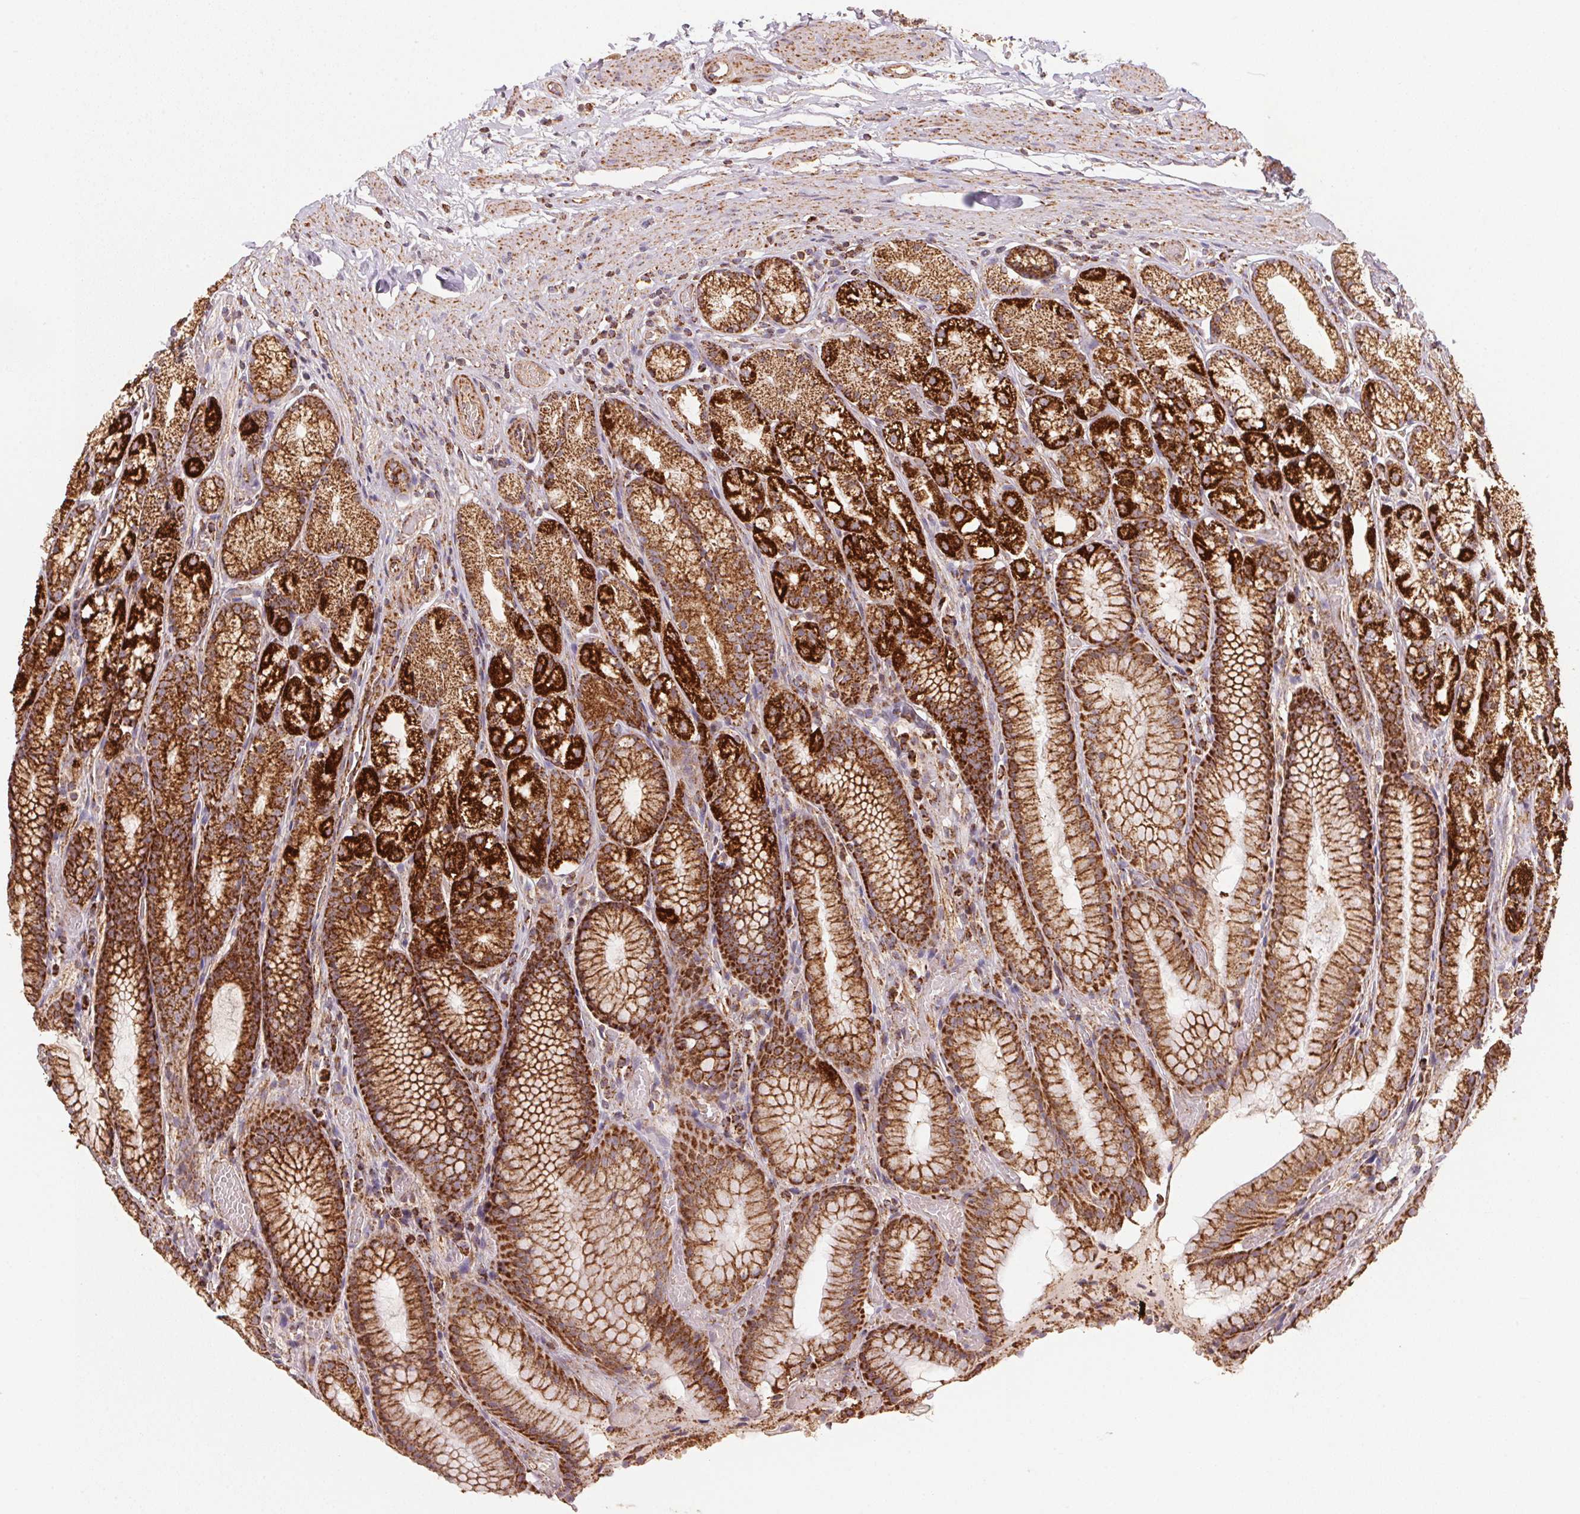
{"staining": {"intensity": "strong", "quantity": ">75%", "location": "cytoplasmic/membranous"}, "tissue": "stomach", "cell_type": "Glandular cells", "image_type": "normal", "snomed": [{"axis": "morphology", "description": "Normal tissue, NOS"}, {"axis": "topography", "description": "Stomach"}], "caption": "Normal stomach was stained to show a protein in brown. There is high levels of strong cytoplasmic/membranous expression in approximately >75% of glandular cells.", "gene": "NDUFS2", "patient": {"sex": "male", "age": 70}}